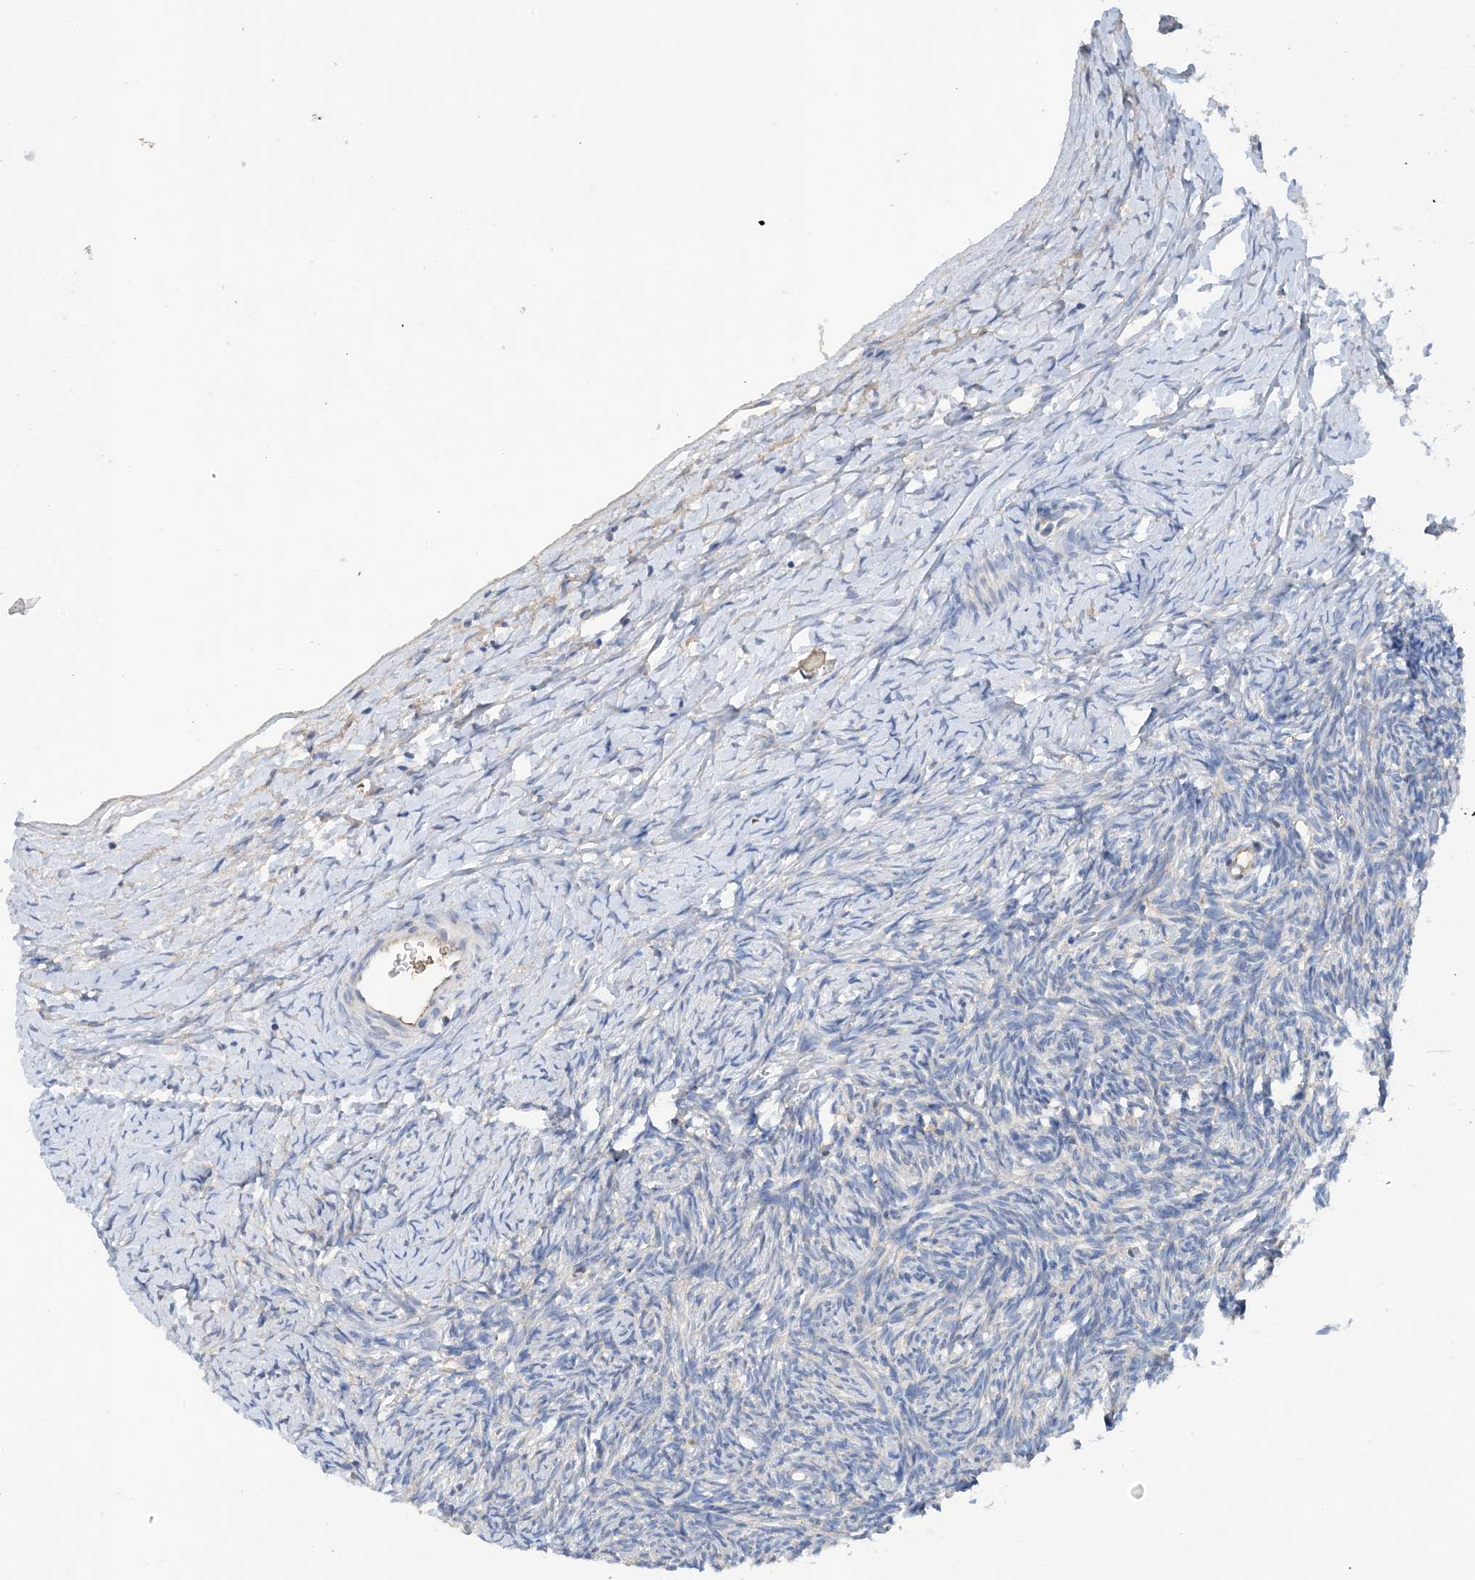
{"staining": {"intensity": "moderate", "quantity": ">75%", "location": "cytoplasmic/membranous"}, "tissue": "ovary", "cell_type": "Follicle cells", "image_type": "normal", "snomed": [{"axis": "morphology", "description": "Normal tissue, NOS"}, {"axis": "morphology", "description": "Developmental malformation"}, {"axis": "topography", "description": "Ovary"}], "caption": "Immunohistochemical staining of normal ovary displays moderate cytoplasmic/membranous protein expression in approximately >75% of follicle cells.", "gene": "SLC5A11", "patient": {"sex": "female", "age": 39}}